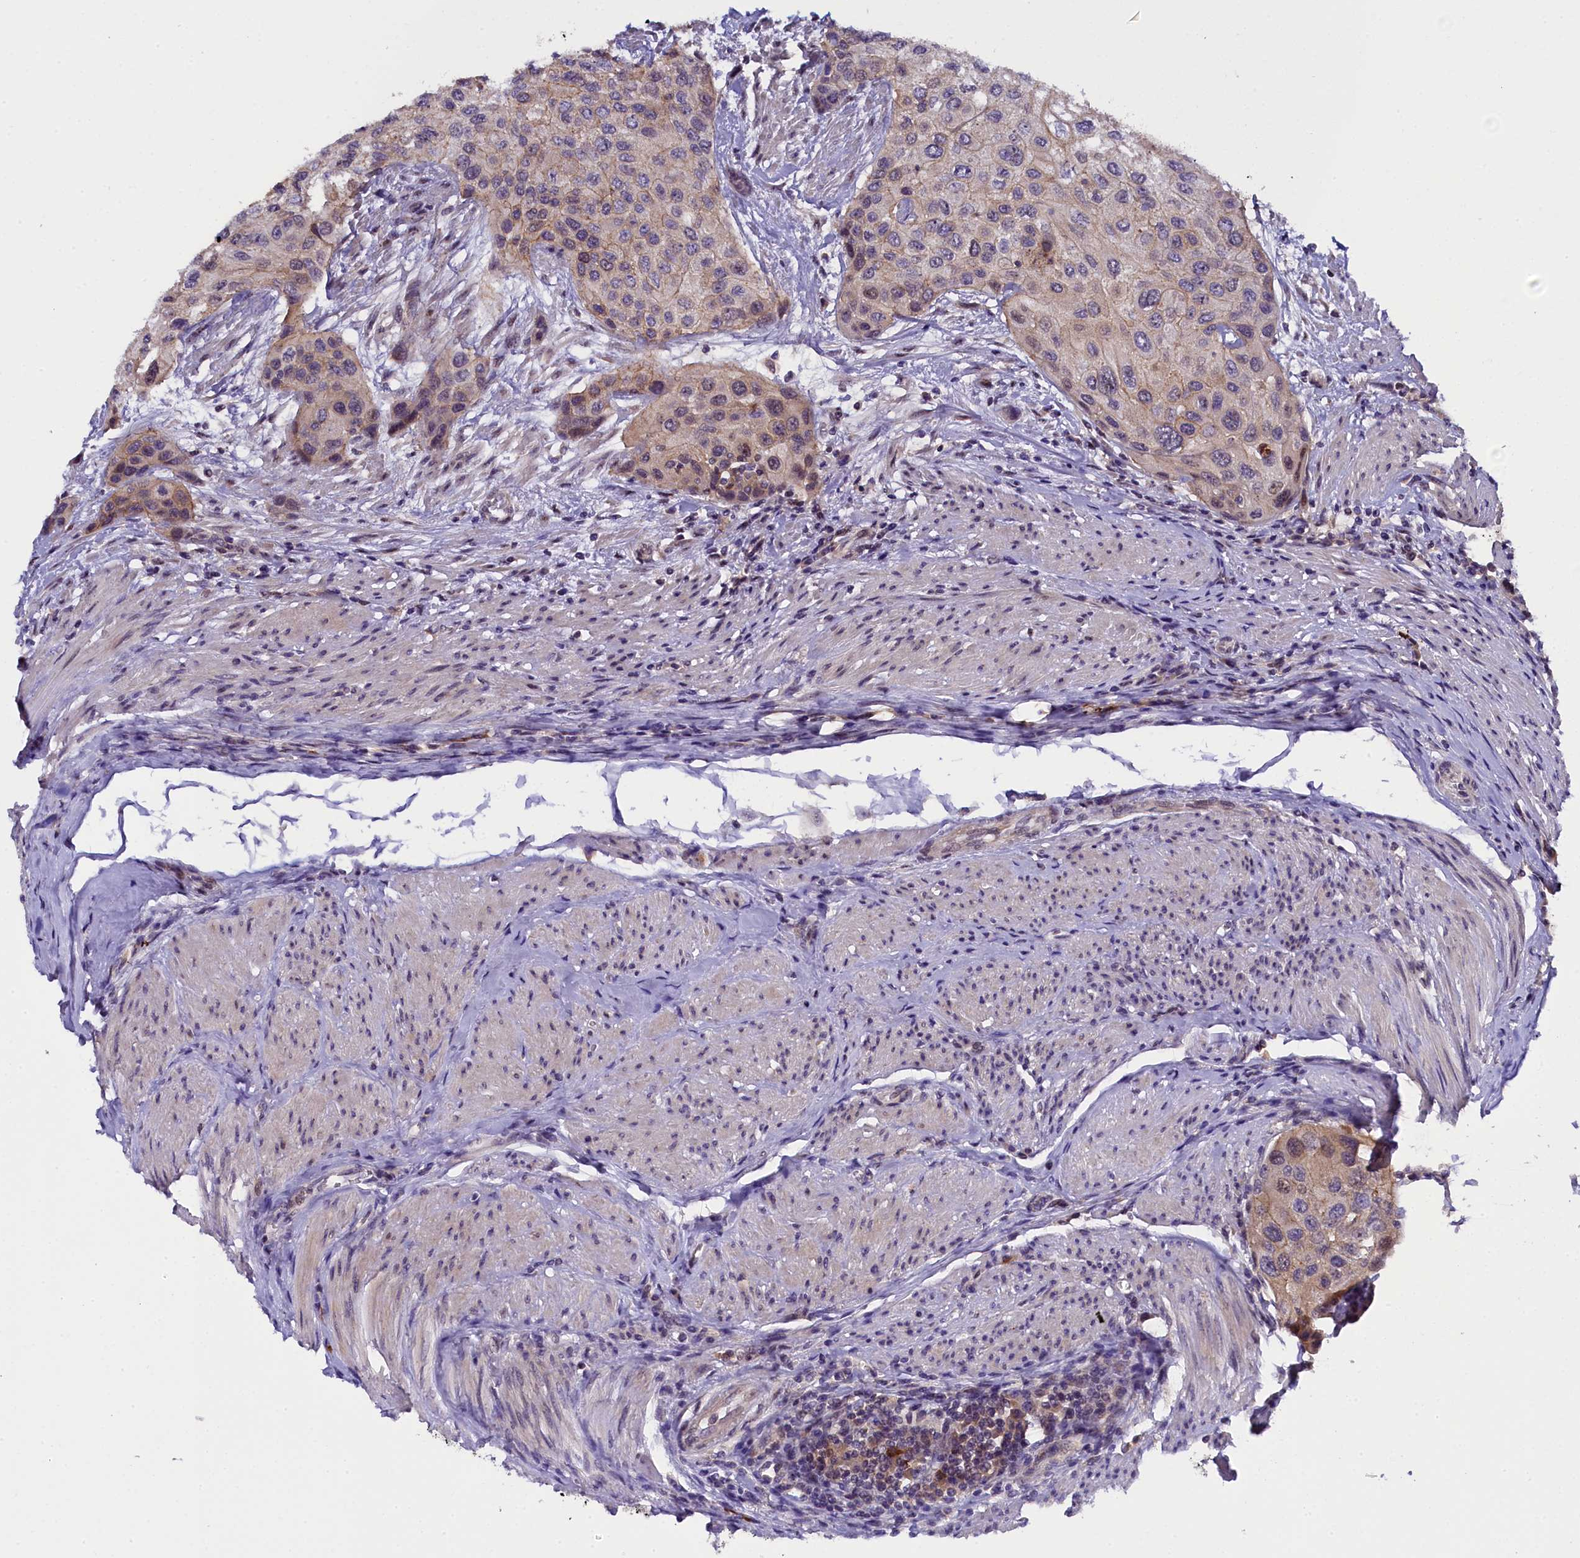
{"staining": {"intensity": "weak", "quantity": "<25%", "location": "cytoplasmic/membranous"}, "tissue": "urothelial cancer", "cell_type": "Tumor cells", "image_type": "cancer", "snomed": [{"axis": "morphology", "description": "Normal tissue, NOS"}, {"axis": "morphology", "description": "Urothelial carcinoma, High grade"}, {"axis": "topography", "description": "Vascular tissue"}, {"axis": "topography", "description": "Urinary bladder"}], "caption": "The histopathology image reveals no staining of tumor cells in urothelial cancer. (Immunohistochemistry, brightfield microscopy, high magnification).", "gene": "ENKD1", "patient": {"sex": "female", "age": 56}}